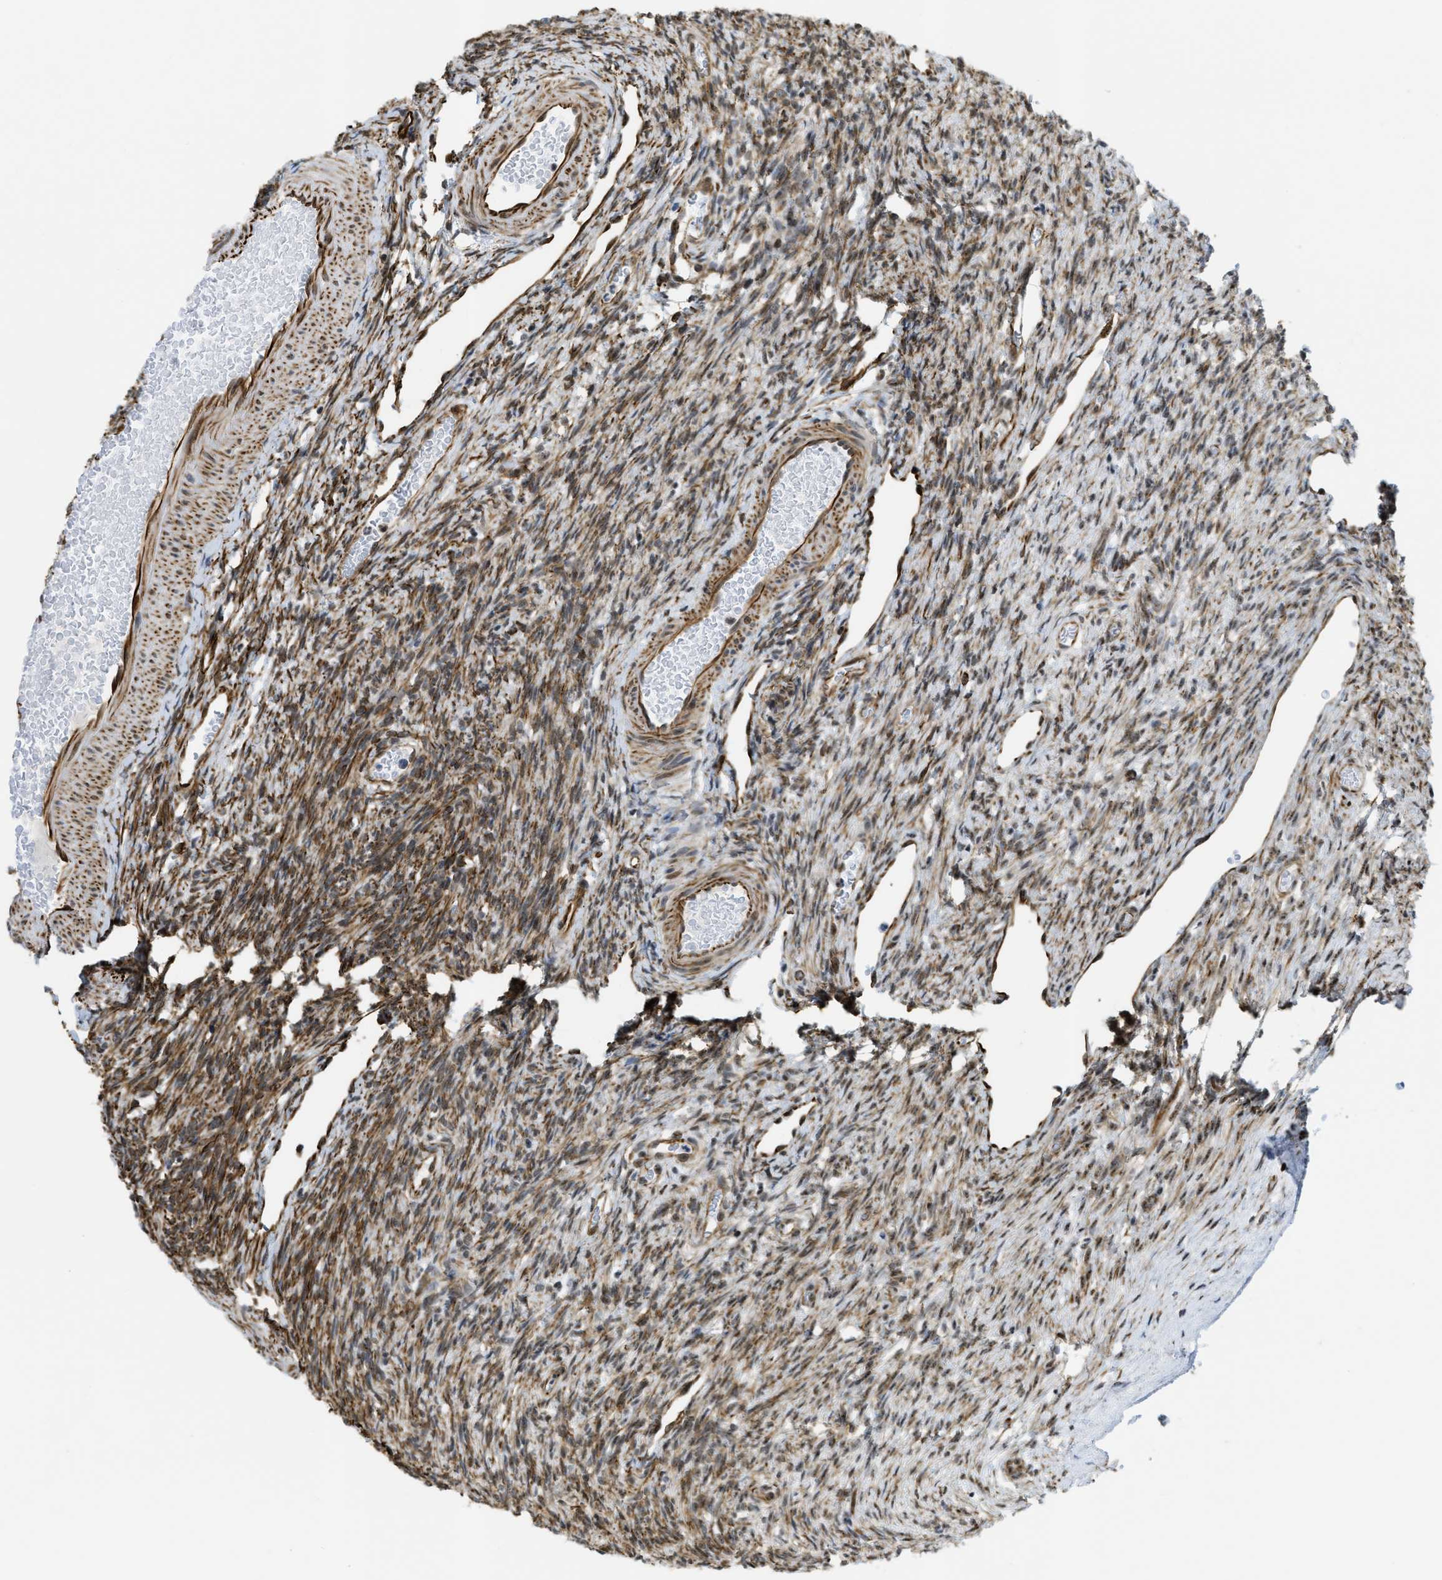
{"staining": {"intensity": "moderate", "quantity": ">75%", "location": "cytoplasmic/membranous"}, "tissue": "ovary", "cell_type": "Follicle cells", "image_type": "normal", "snomed": [{"axis": "morphology", "description": "Normal tissue, NOS"}, {"axis": "topography", "description": "Ovary"}], "caption": "Moderate cytoplasmic/membranous protein positivity is seen in approximately >75% of follicle cells in ovary. (brown staining indicates protein expression, while blue staining denotes nuclei).", "gene": "LRRC8B", "patient": {"sex": "female", "age": 33}}